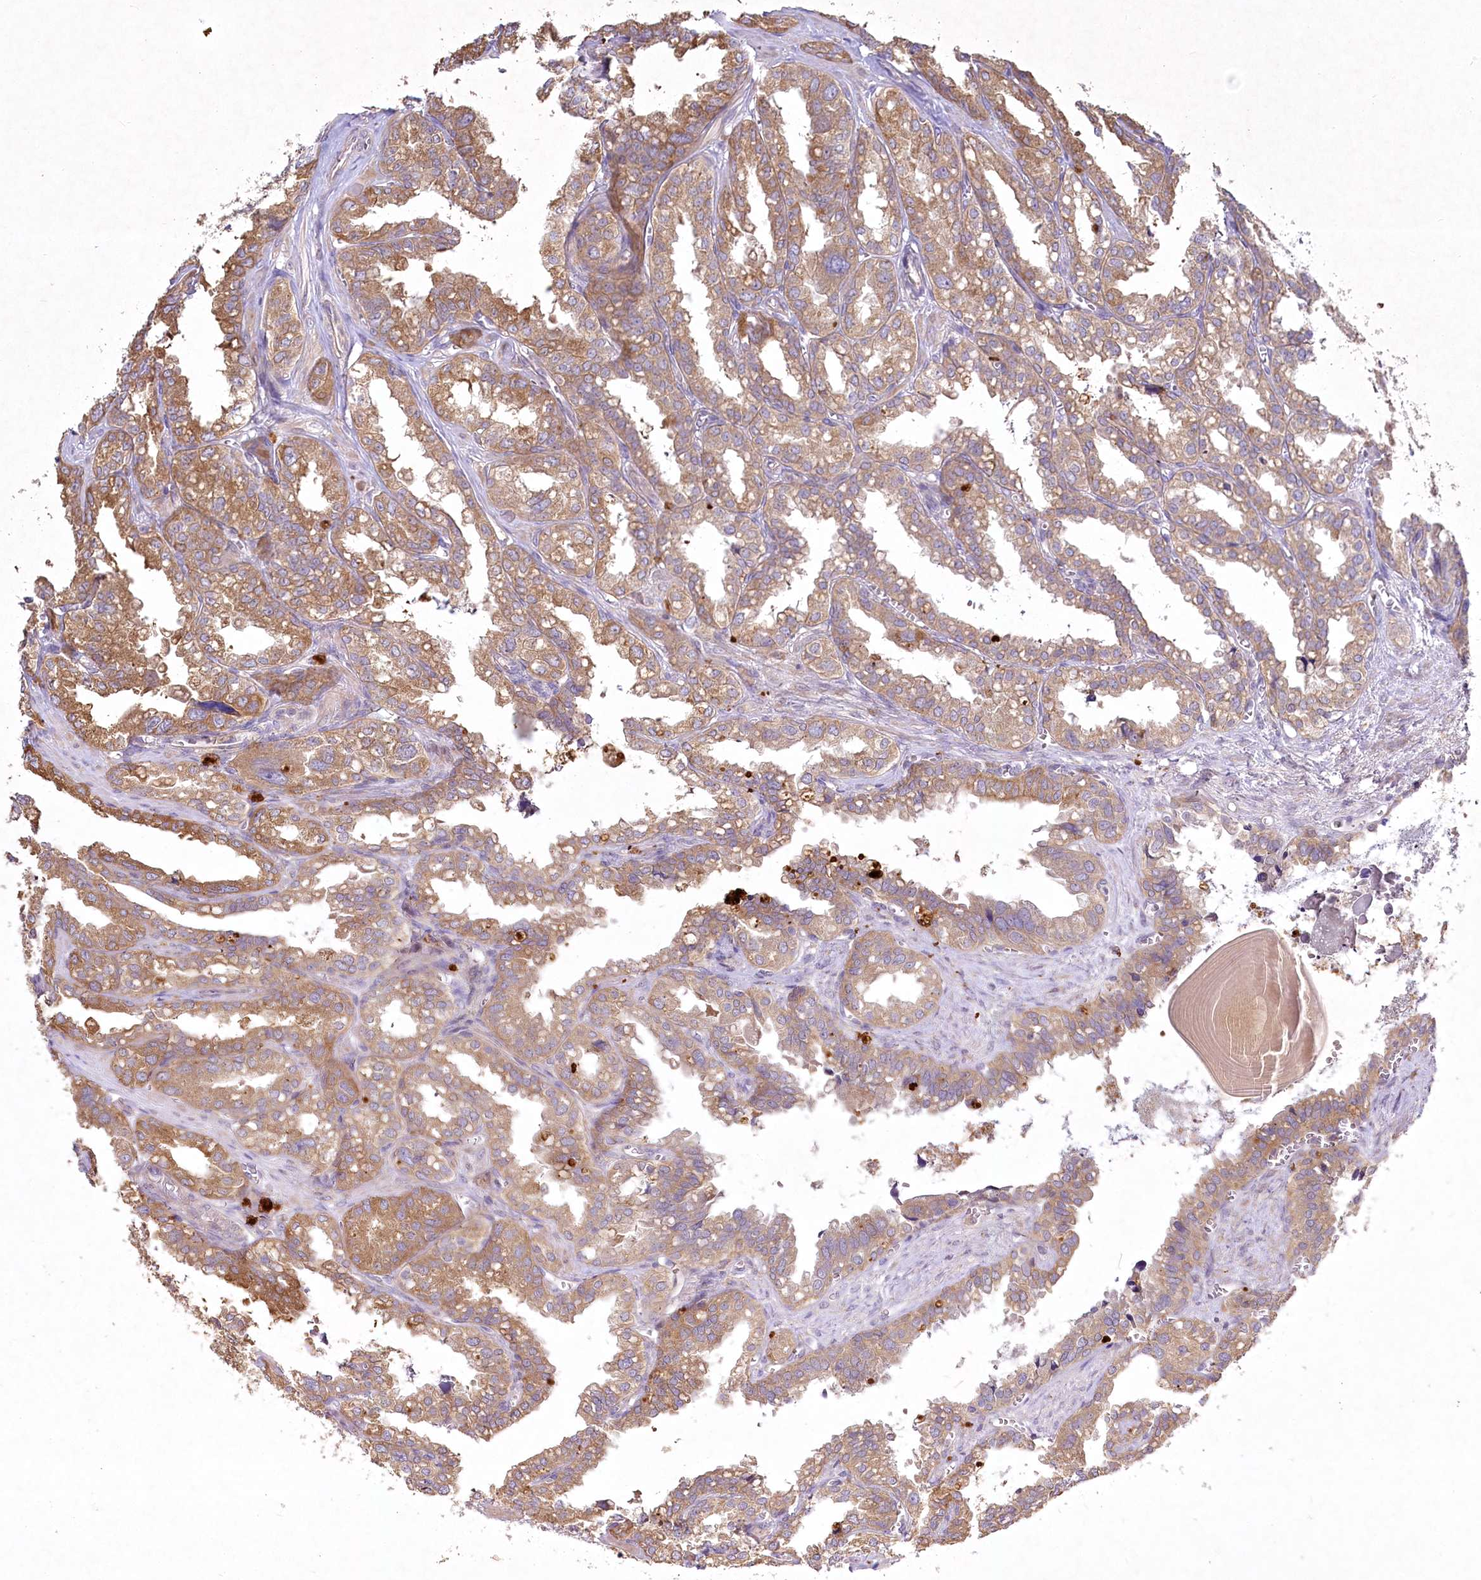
{"staining": {"intensity": "moderate", "quantity": ">75%", "location": "cytoplasmic/membranous"}, "tissue": "seminal vesicle", "cell_type": "Glandular cells", "image_type": "normal", "snomed": [{"axis": "morphology", "description": "Normal tissue, NOS"}, {"axis": "topography", "description": "Prostate"}, {"axis": "topography", "description": "Seminal veicle"}], "caption": "Moderate cytoplasmic/membranous positivity for a protein is present in approximately >75% of glandular cells of benign seminal vesicle using immunohistochemistry.", "gene": "PYROXD1", "patient": {"sex": "male", "age": 51}}